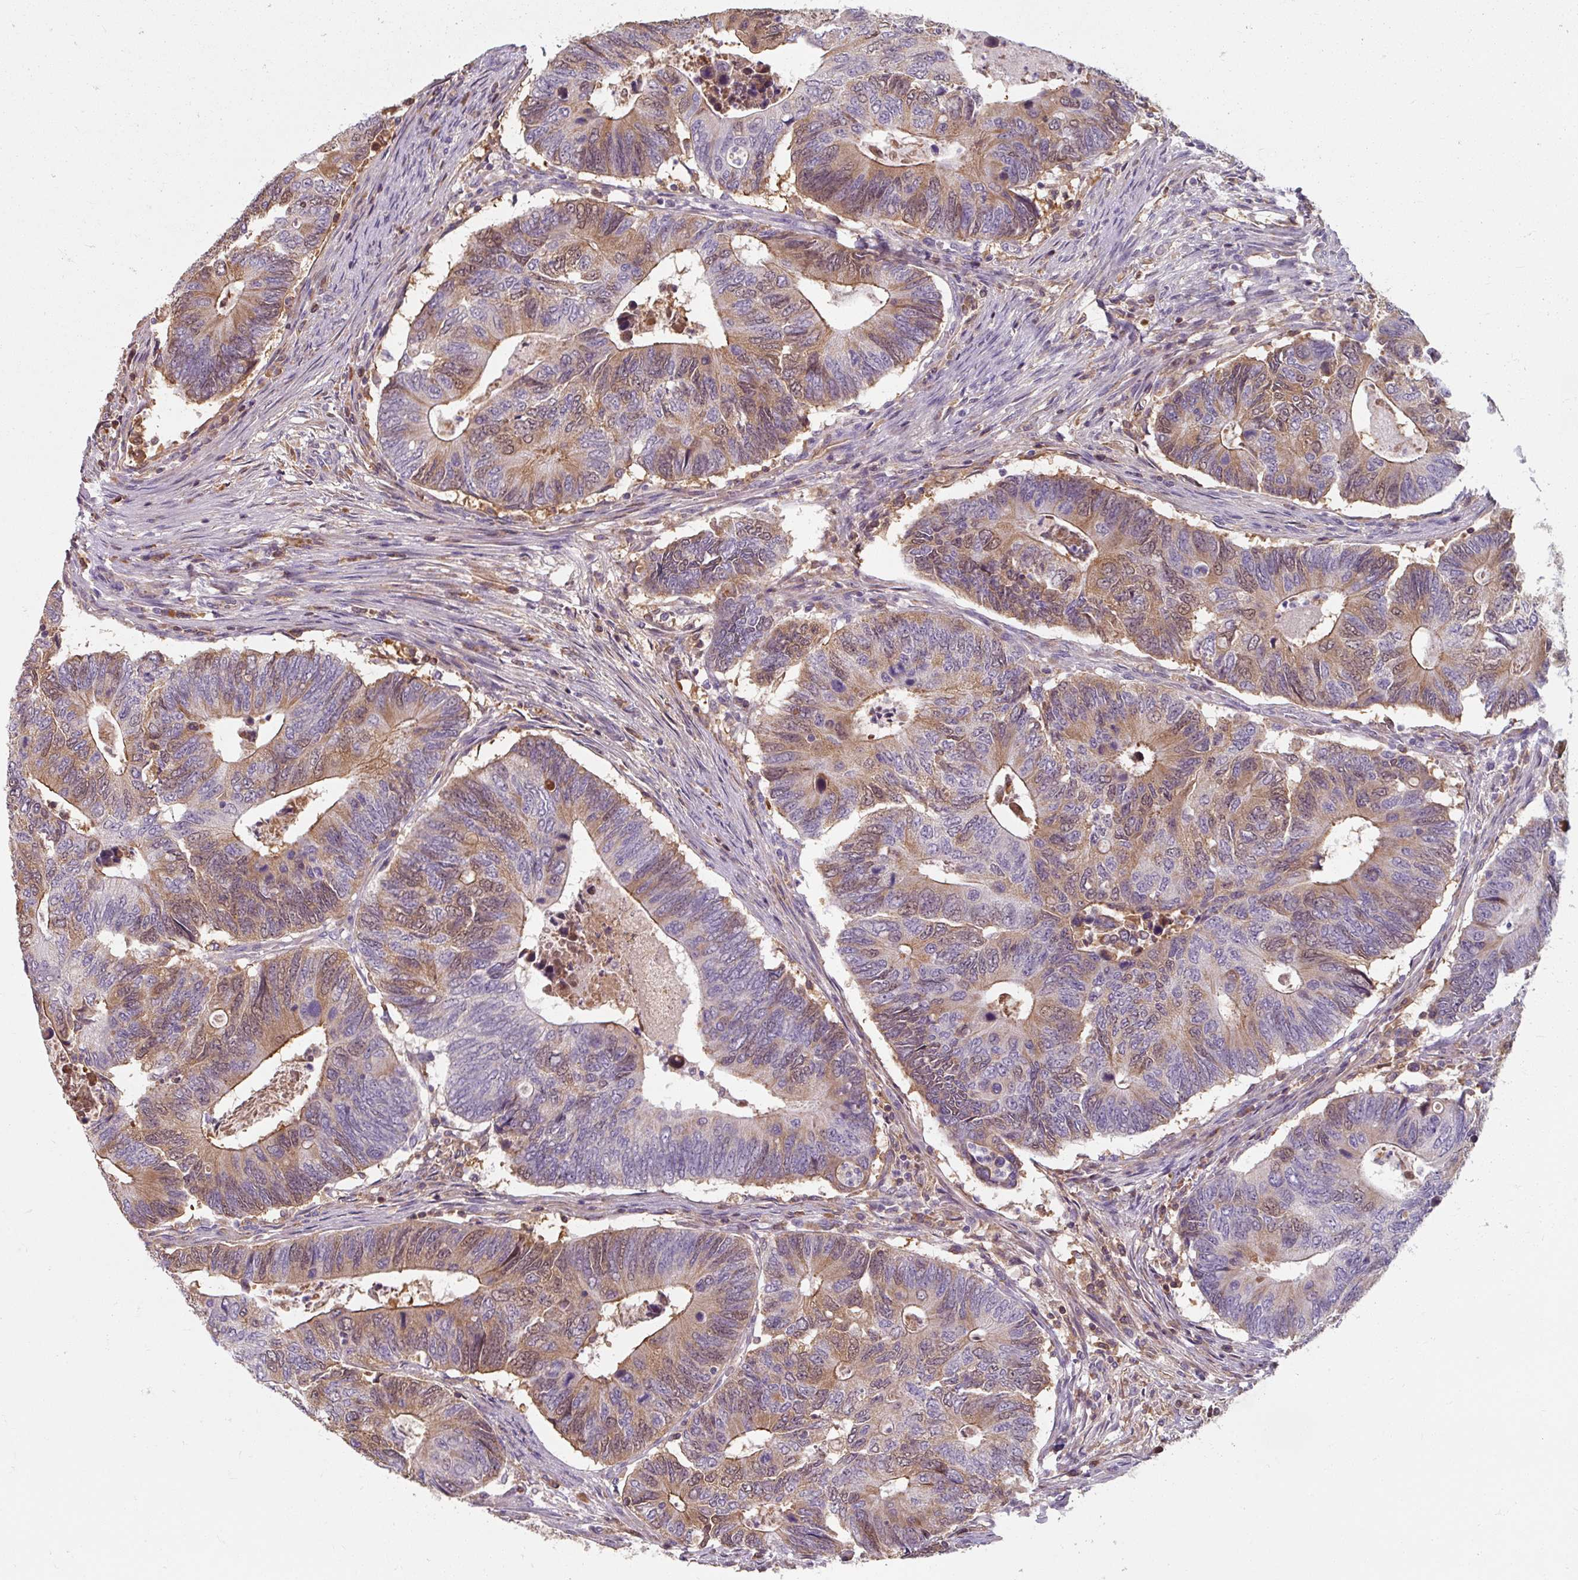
{"staining": {"intensity": "moderate", "quantity": ">75%", "location": "cytoplasmic/membranous,nuclear"}, "tissue": "colorectal cancer", "cell_type": "Tumor cells", "image_type": "cancer", "snomed": [{"axis": "morphology", "description": "Adenocarcinoma, NOS"}, {"axis": "topography", "description": "Colon"}], "caption": "Human colorectal adenocarcinoma stained with a brown dye reveals moderate cytoplasmic/membranous and nuclear positive staining in approximately >75% of tumor cells.", "gene": "TSEN54", "patient": {"sex": "male", "age": 87}}